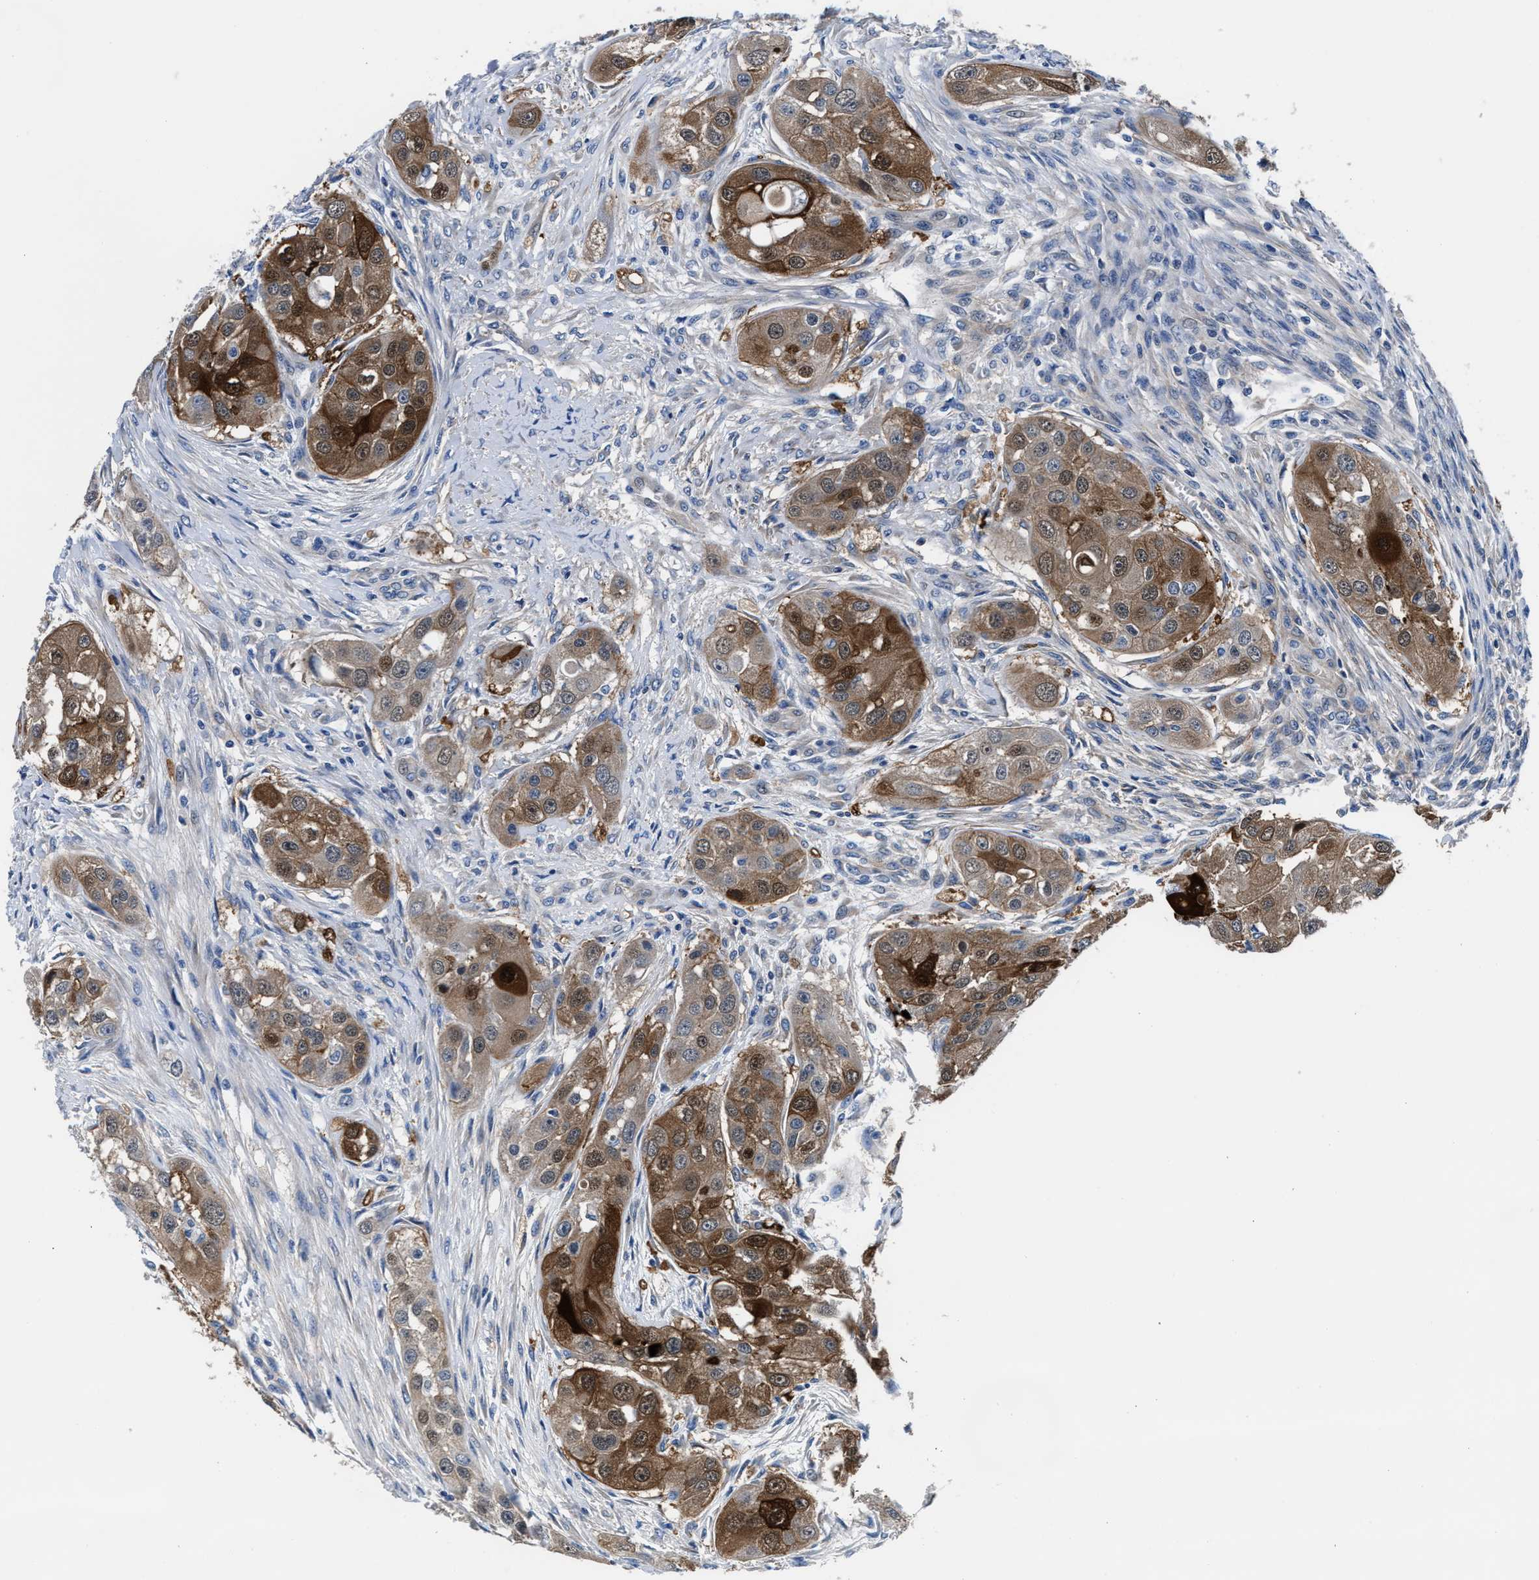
{"staining": {"intensity": "moderate", "quantity": ">75%", "location": "cytoplasmic/membranous,nuclear"}, "tissue": "head and neck cancer", "cell_type": "Tumor cells", "image_type": "cancer", "snomed": [{"axis": "morphology", "description": "Normal tissue, NOS"}, {"axis": "morphology", "description": "Squamous cell carcinoma, NOS"}, {"axis": "topography", "description": "Skeletal muscle"}, {"axis": "topography", "description": "Head-Neck"}], "caption": "Protein staining shows moderate cytoplasmic/membranous and nuclear expression in approximately >75% of tumor cells in head and neck cancer (squamous cell carcinoma).", "gene": "PARG", "patient": {"sex": "male", "age": 51}}